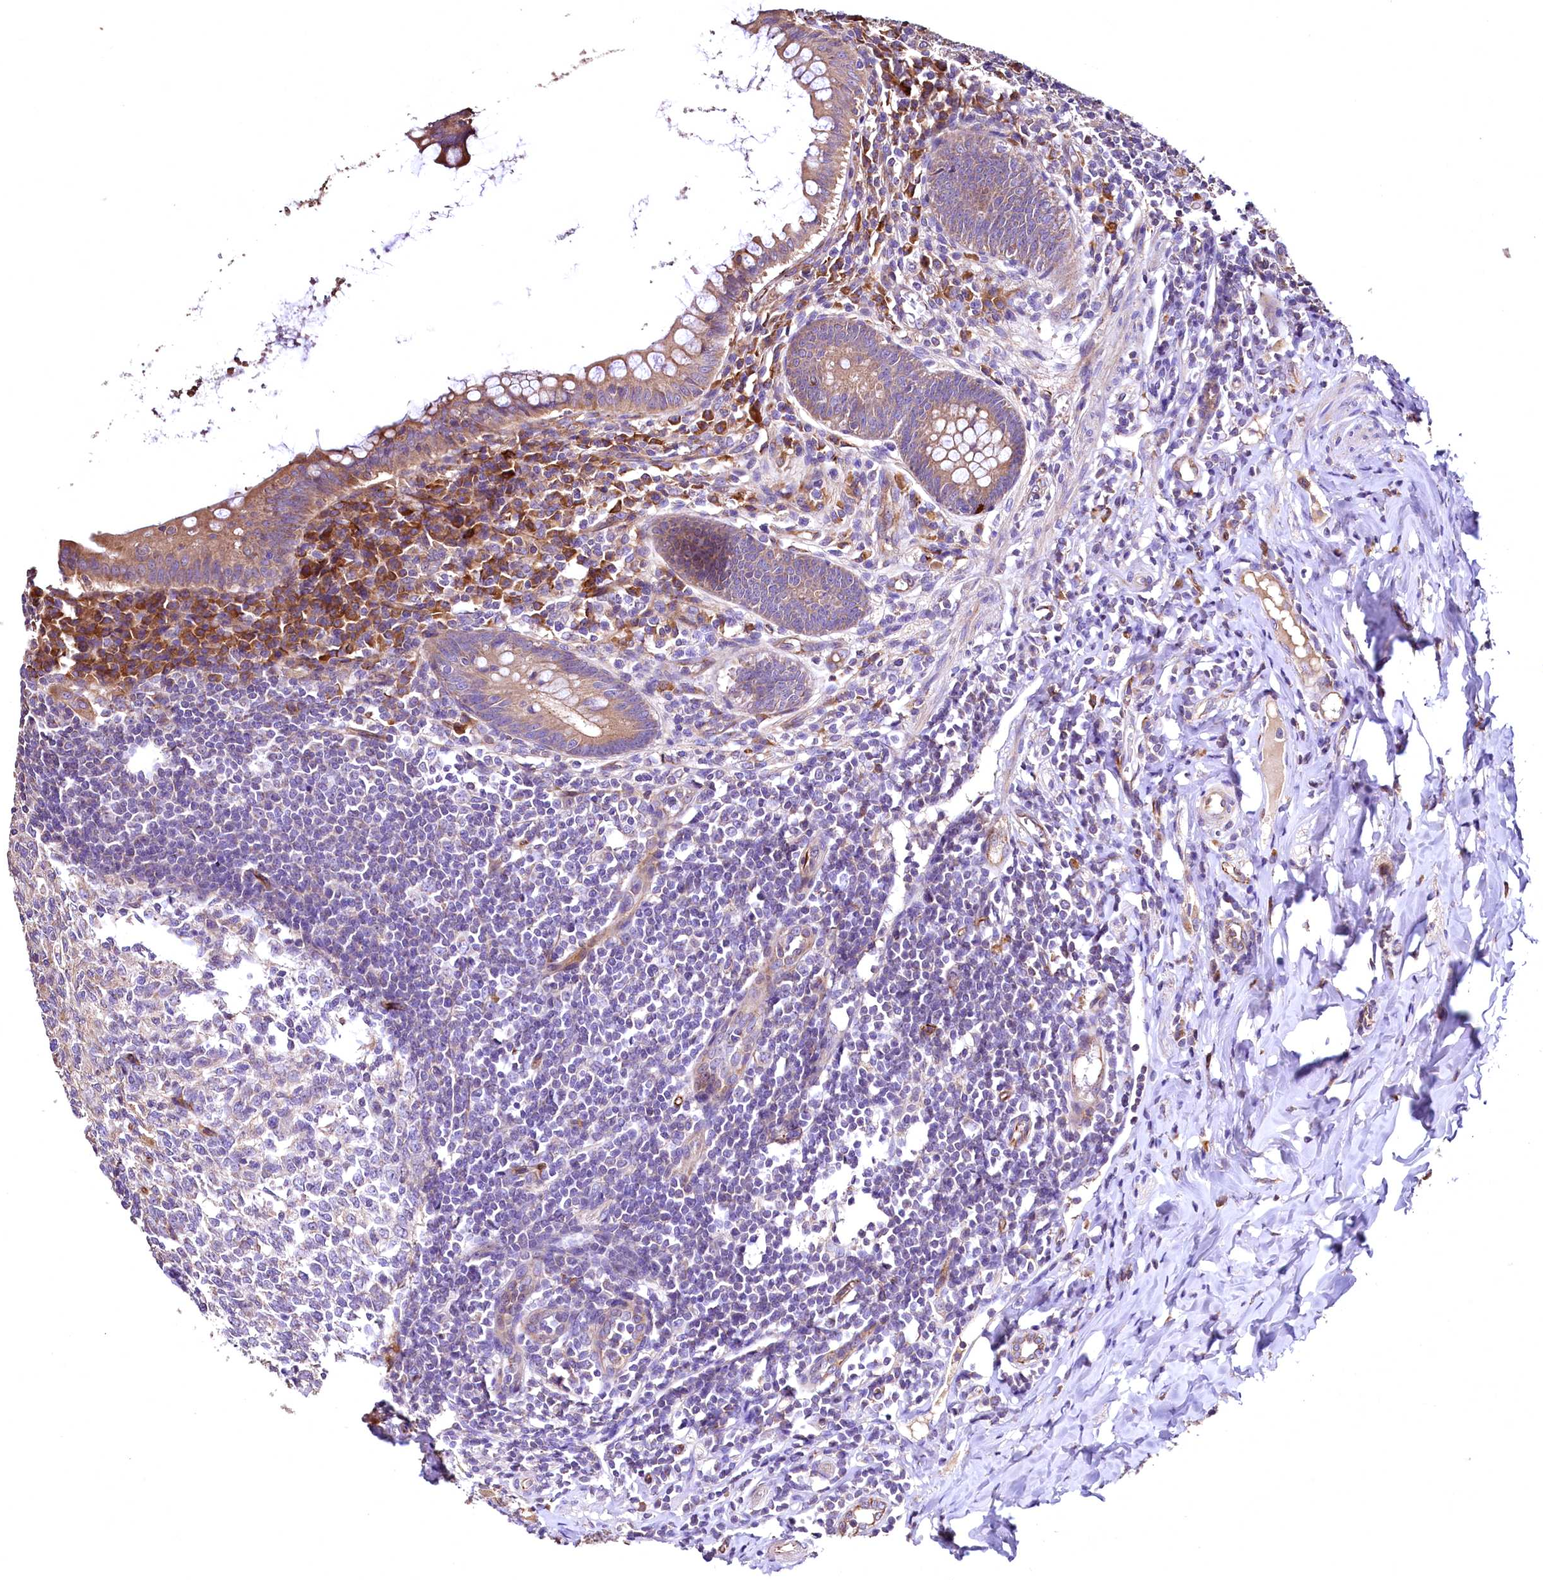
{"staining": {"intensity": "moderate", "quantity": ">75%", "location": "cytoplasmic/membranous"}, "tissue": "appendix", "cell_type": "Glandular cells", "image_type": "normal", "snomed": [{"axis": "morphology", "description": "Normal tissue, NOS"}, {"axis": "topography", "description": "Appendix"}], "caption": "A brown stain labels moderate cytoplasmic/membranous expression of a protein in glandular cells of unremarkable human appendix.", "gene": "RASSF1", "patient": {"sex": "female", "age": 33}}